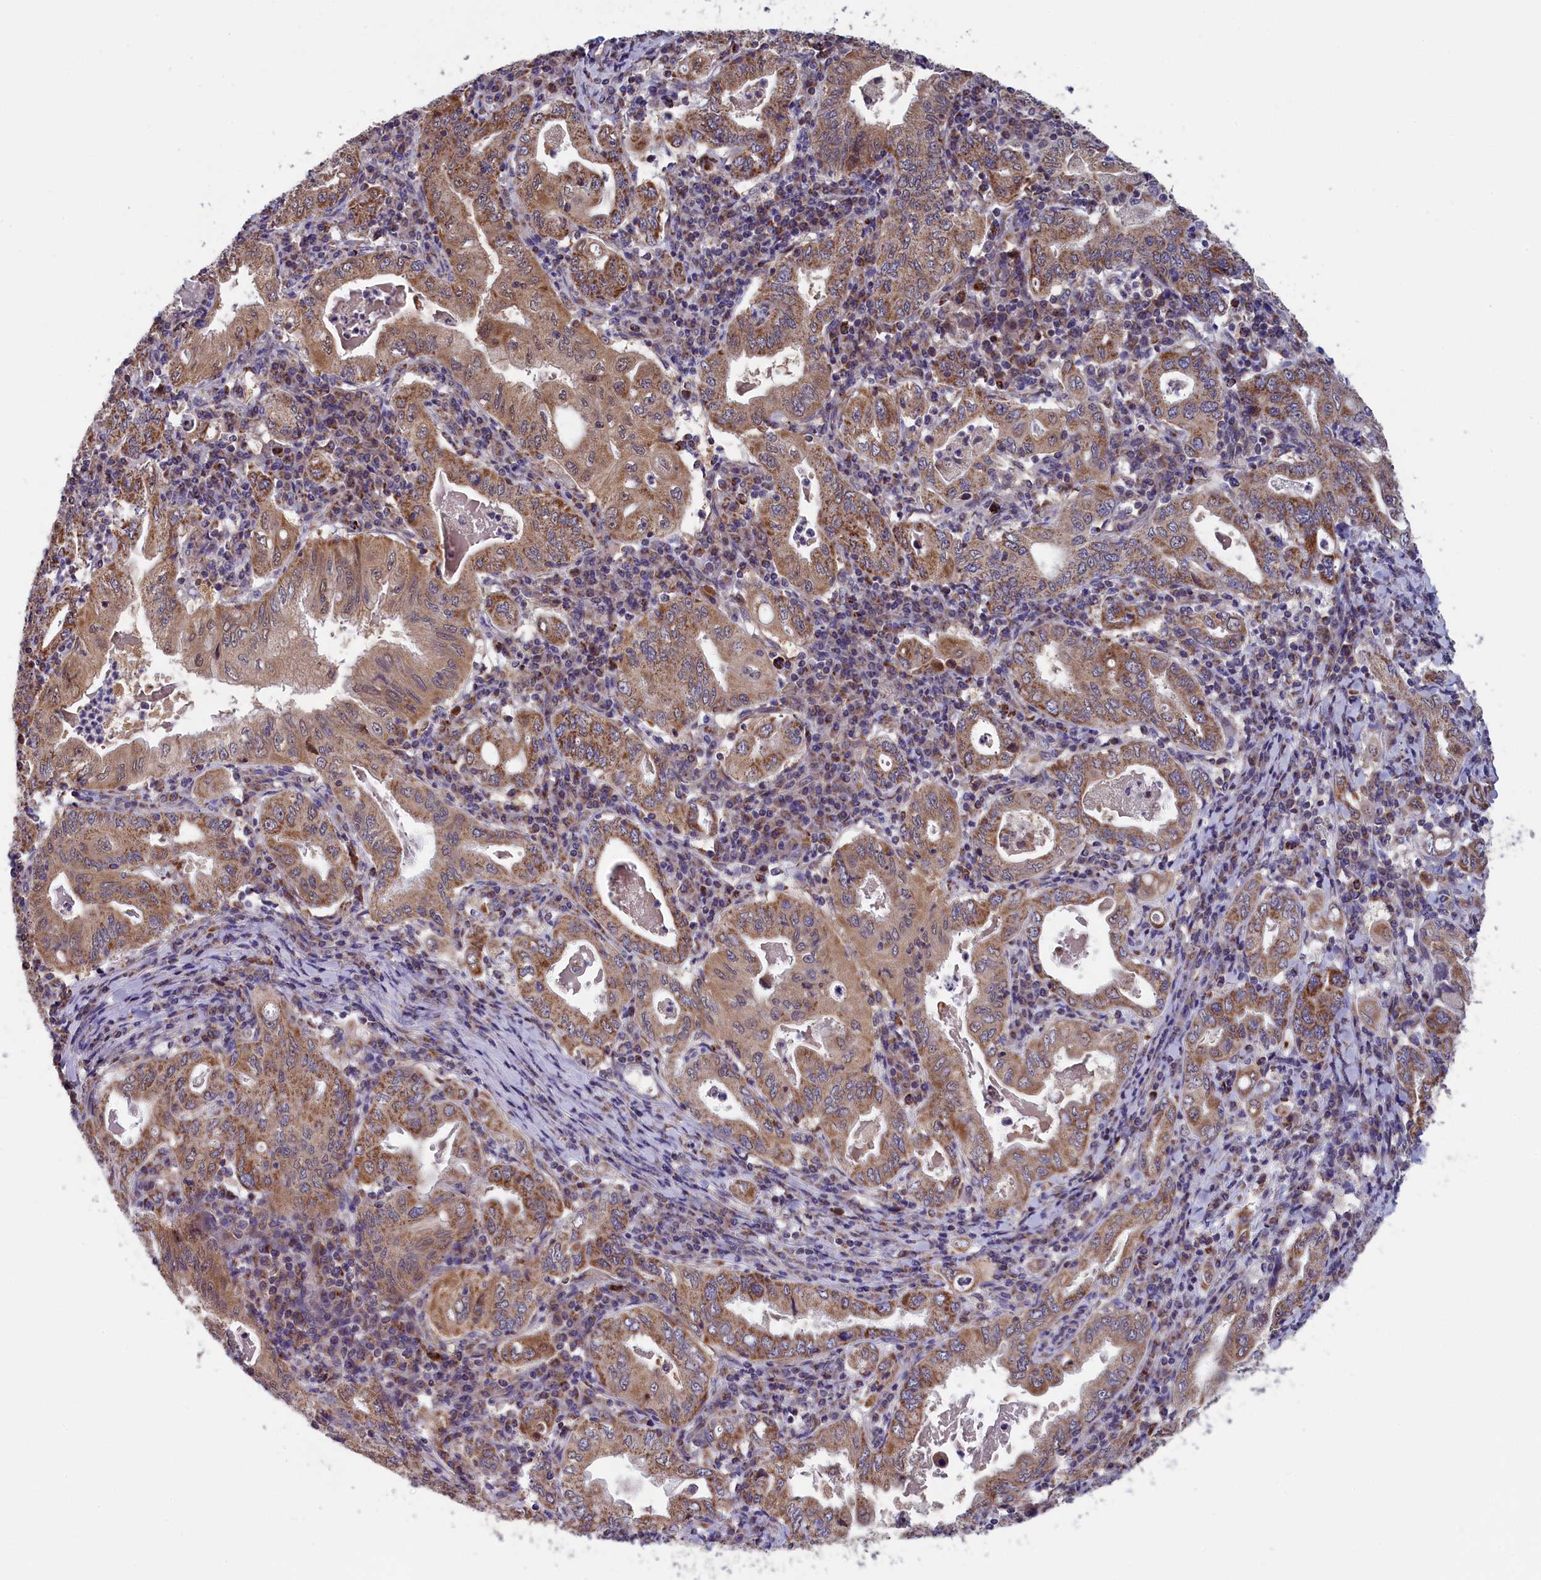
{"staining": {"intensity": "moderate", "quantity": ">75%", "location": "cytoplasmic/membranous"}, "tissue": "stomach cancer", "cell_type": "Tumor cells", "image_type": "cancer", "snomed": [{"axis": "morphology", "description": "Normal tissue, NOS"}, {"axis": "morphology", "description": "Adenocarcinoma, NOS"}, {"axis": "topography", "description": "Esophagus"}, {"axis": "topography", "description": "Stomach, upper"}, {"axis": "topography", "description": "Peripheral nerve tissue"}], "caption": "Stomach cancer (adenocarcinoma) stained for a protein exhibits moderate cytoplasmic/membranous positivity in tumor cells.", "gene": "TIMM44", "patient": {"sex": "male", "age": 62}}